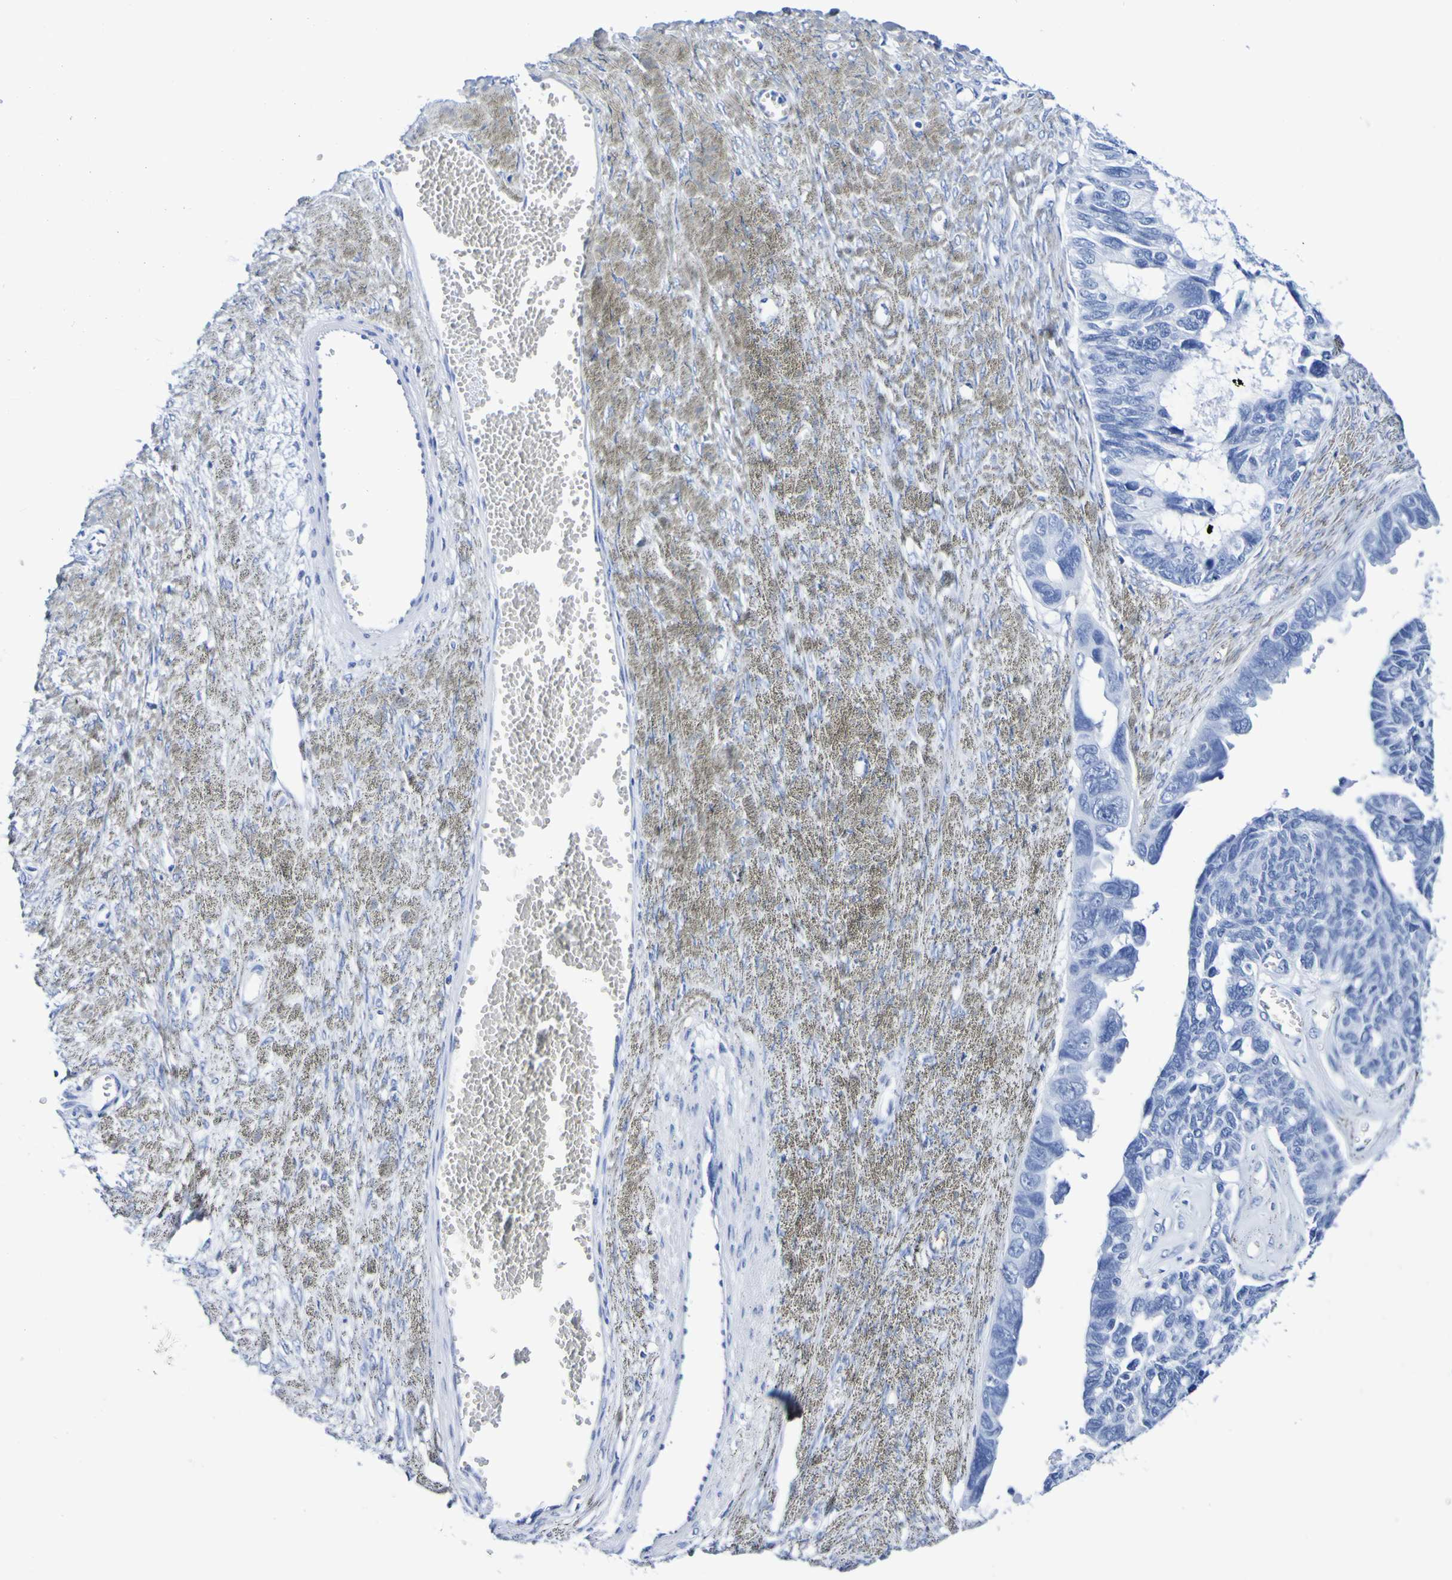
{"staining": {"intensity": "negative", "quantity": "none", "location": "none"}, "tissue": "ovarian cancer", "cell_type": "Tumor cells", "image_type": "cancer", "snomed": [{"axis": "morphology", "description": "Cystadenocarcinoma, serous, NOS"}, {"axis": "topography", "description": "Ovary"}], "caption": "Image shows no significant protein expression in tumor cells of ovarian serous cystadenocarcinoma.", "gene": "DPEP1", "patient": {"sex": "female", "age": 79}}